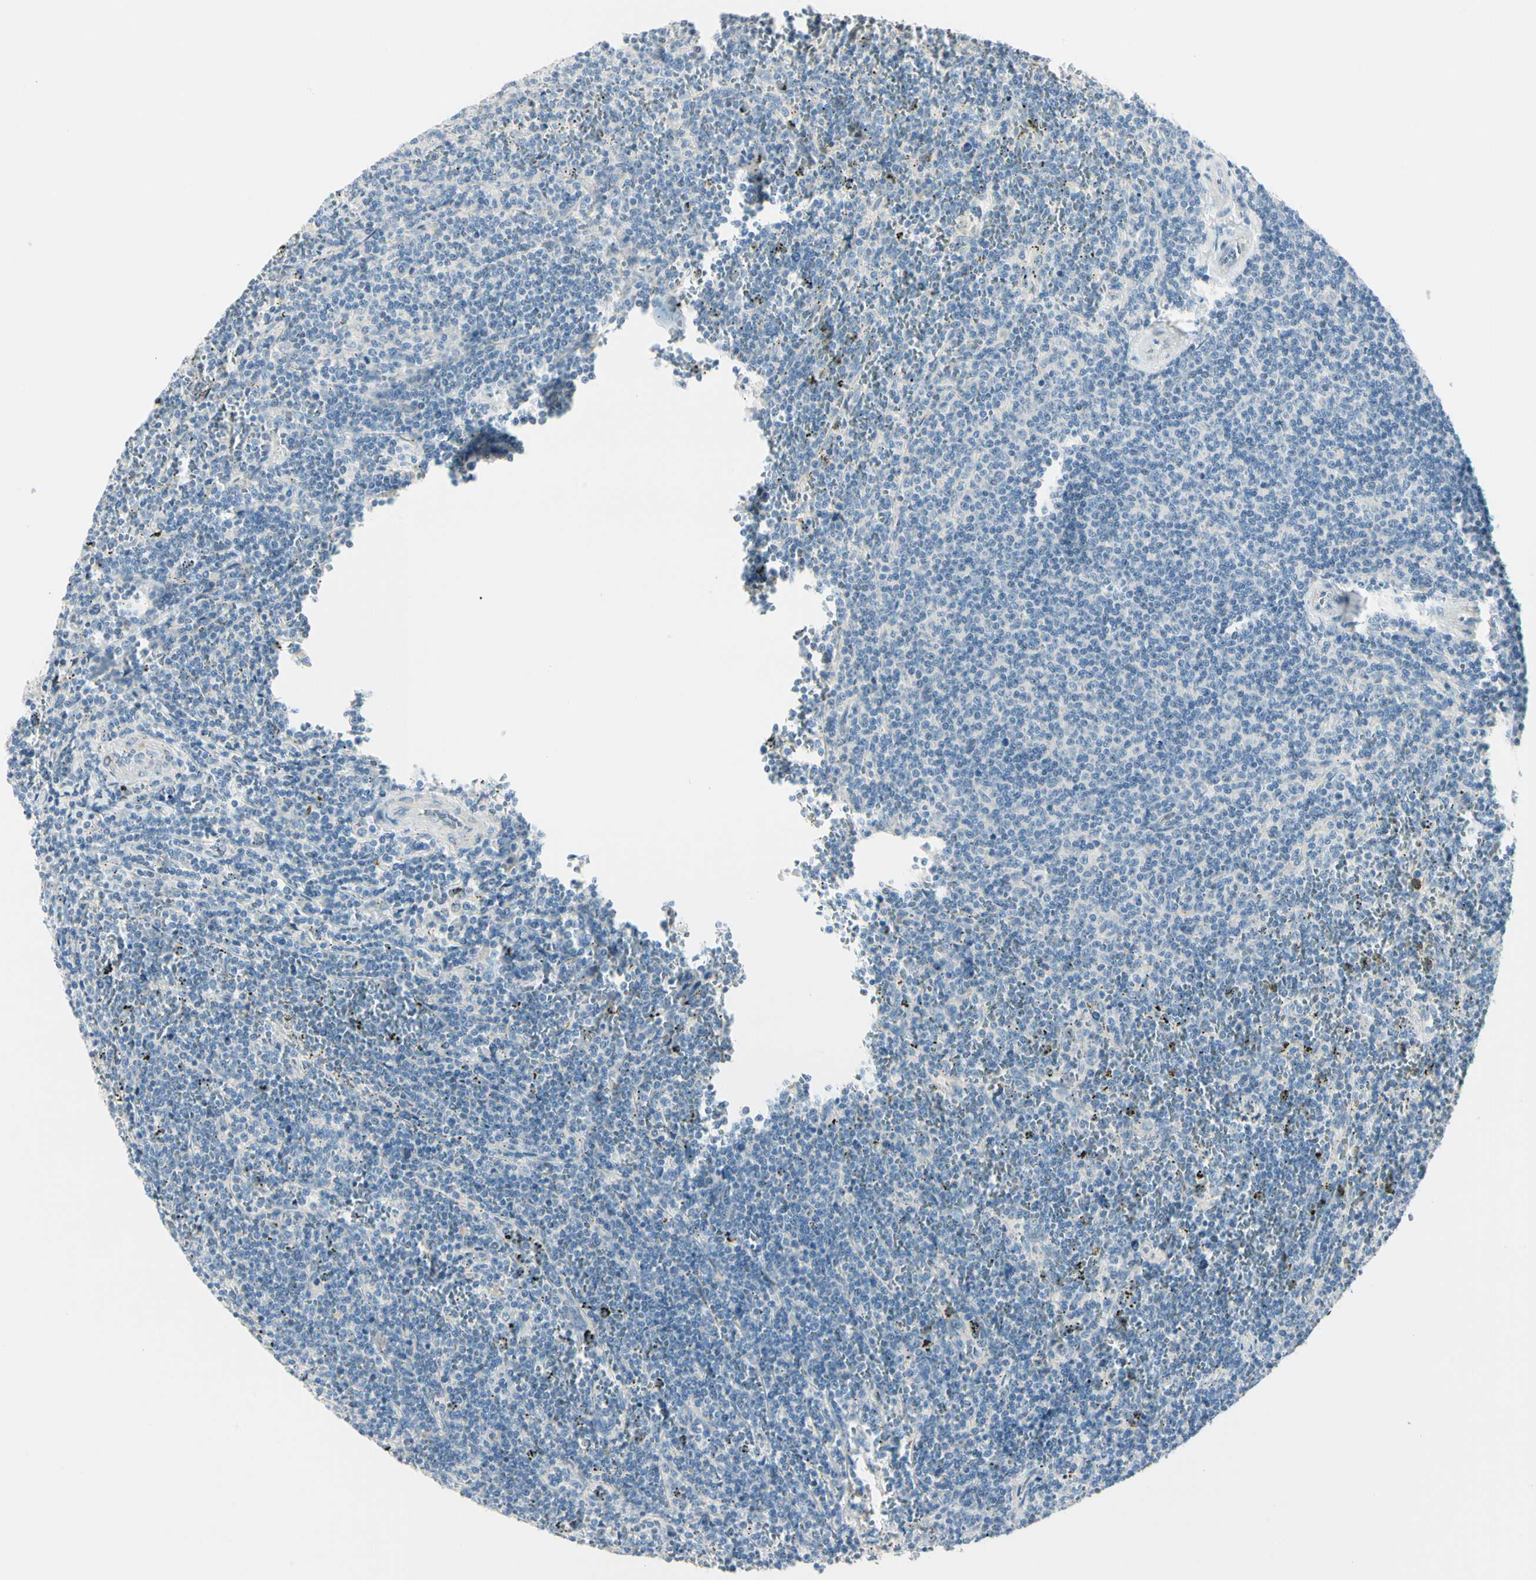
{"staining": {"intensity": "negative", "quantity": "none", "location": "none"}, "tissue": "lymphoma", "cell_type": "Tumor cells", "image_type": "cancer", "snomed": [{"axis": "morphology", "description": "Malignant lymphoma, non-Hodgkin's type, Low grade"}, {"axis": "topography", "description": "Spleen"}], "caption": "DAB immunohistochemical staining of malignant lymphoma, non-Hodgkin's type (low-grade) exhibits no significant expression in tumor cells.", "gene": "SLC6A15", "patient": {"sex": "female", "age": 50}}